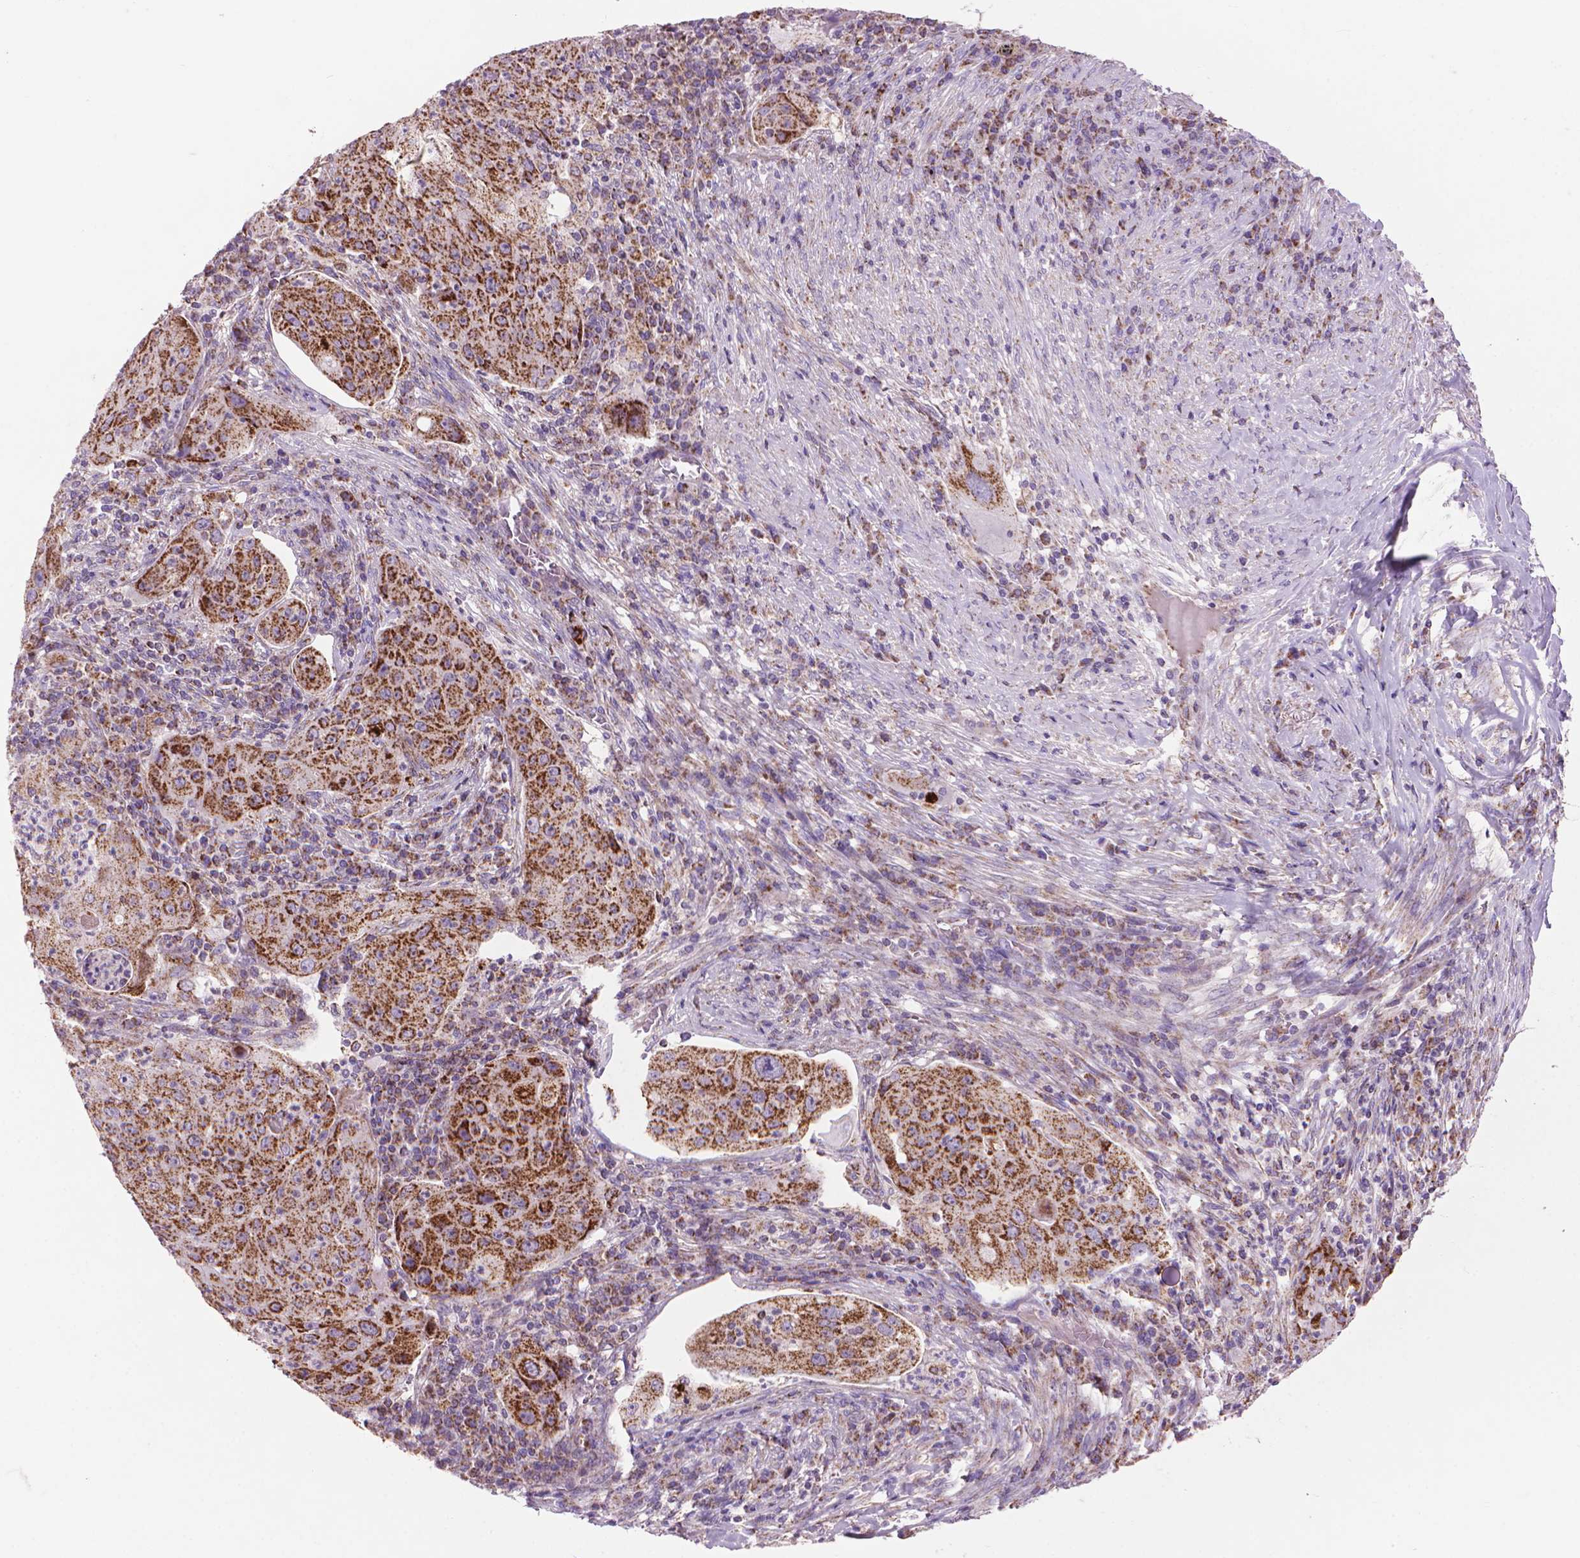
{"staining": {"intensity": "strong", "quantity": ">75%", "location": "cytoplasmic/membranous"}, "tissue": "lung cancer", "cell_type": "Tumor cells", "image_type": "cancer", "snomed": [{"axis": "morphology", "description": "Squamous cell carcinoma, NOS"}, {"axis": "topography", "description": "Lung"}], "caption": "A brown stain shows strong cytoplasmic/membranous staining of a protein in human squamous cell carcinoma (lung) tumor cells.", "gene": "VDAC1", "patient": {"sex": "female", "age": 59}}